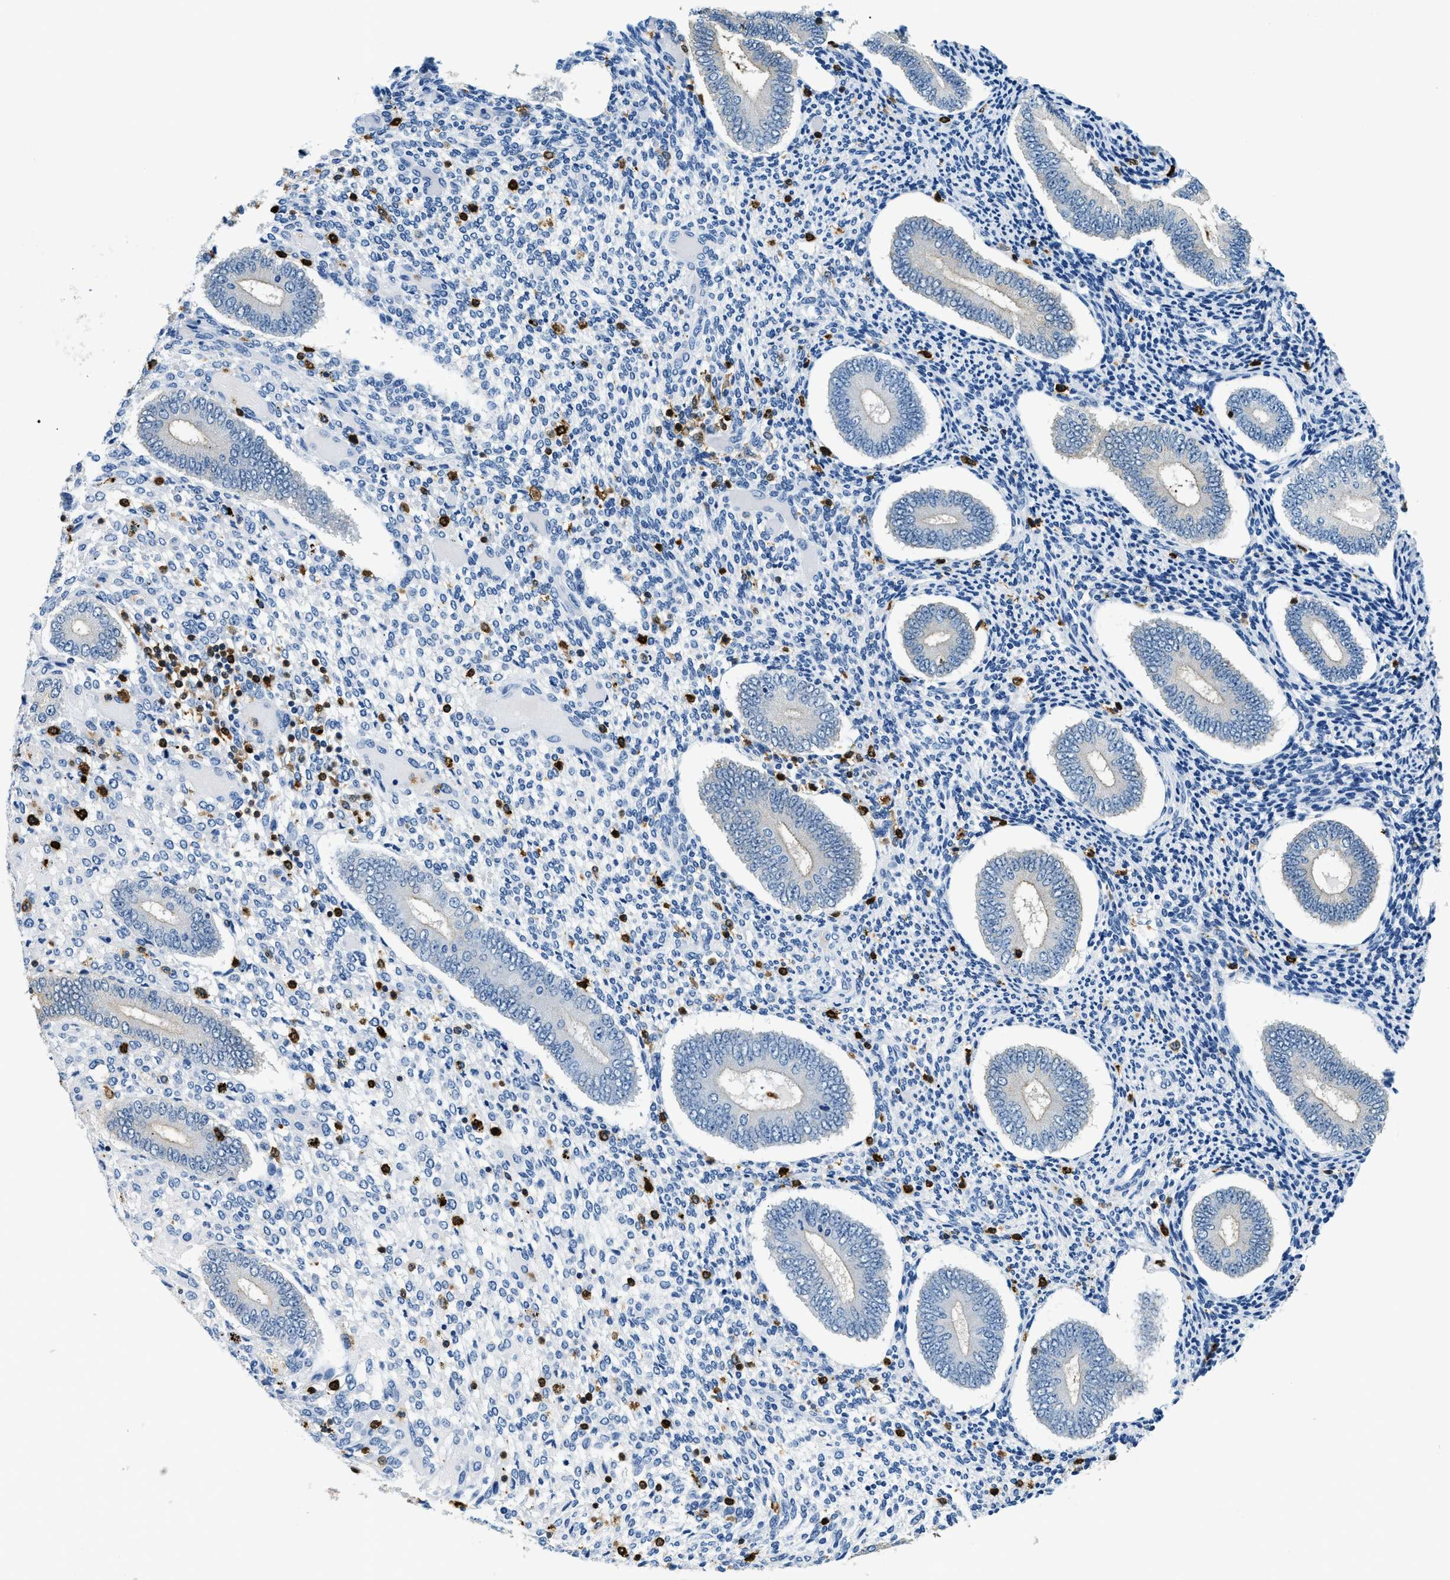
{"staining": {"intensity": "negative", "quantity": "none", "location": "none"}, "tissue": "endometrium", "cell_type": "Cells in endometrial stroma", "image_type": "normal", "snomed": [{"axis": "morphology", "description": "Normal tissue, NOS"}, {"axis": "topography", "description": "Endometrium"}], "caption": "The micrograph exhibits no significant expression in cells in endometrial stroma of endometrium.", "gene": "CAPG", "patient": {"sex": "female", "age": 42}}